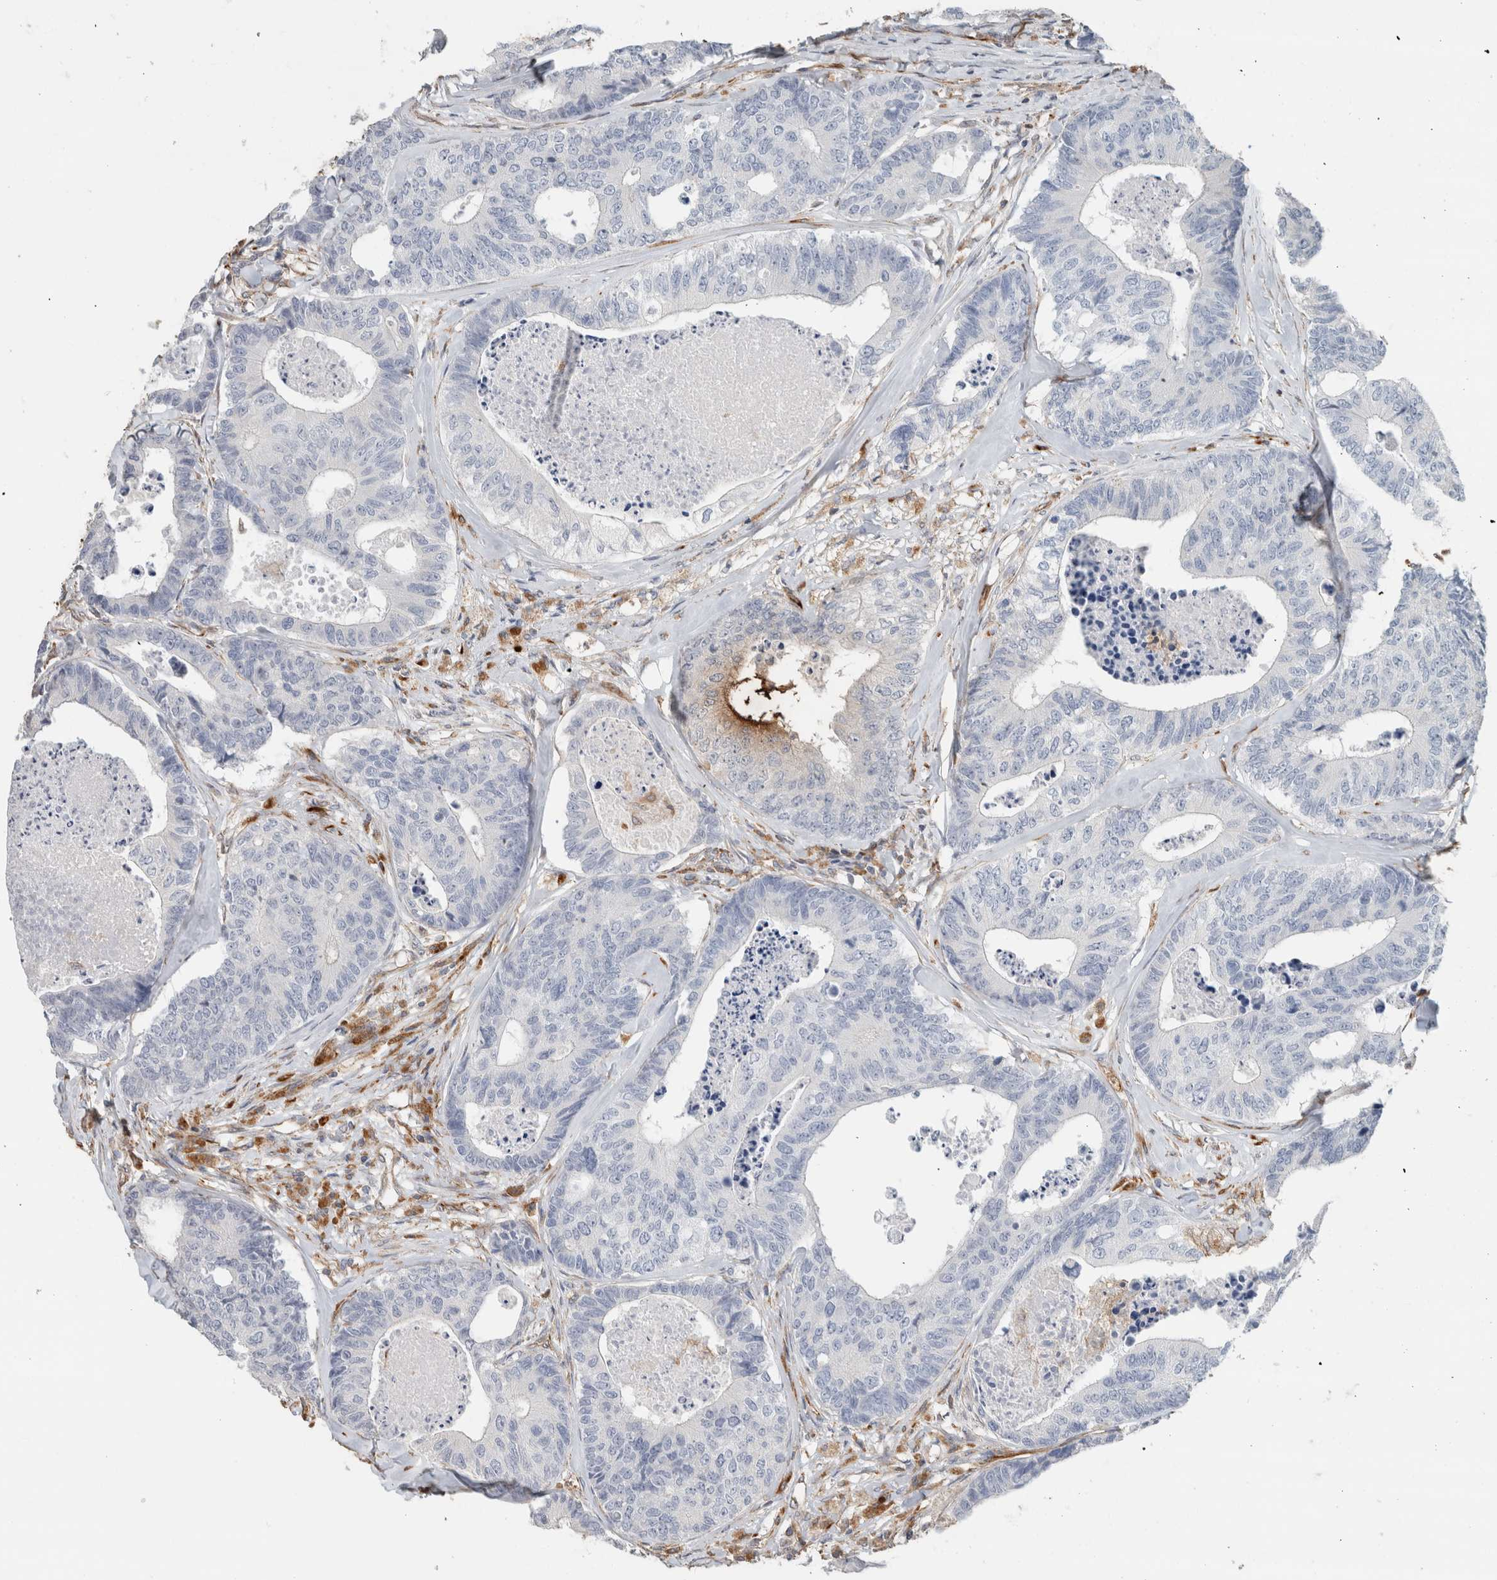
{"staining": {"intensity": "negative", "quantity": "none", "location": "none"}, "tissue": "colorectal cancer", "cell_type": "Tumor cells", "image_type": "cancer", "snomed": [{"axis": "morphology", "description": "Adenocarcinoma, NOS"}, {"axis": "topography", "description": "Colon"}], "caption": "This is a micrograph of IHC staining of colorectal adenocarcinoma, which shows no expression in tumor cells.", "gene": "LY86", "patient": {"sex": "female", "age": 67}}